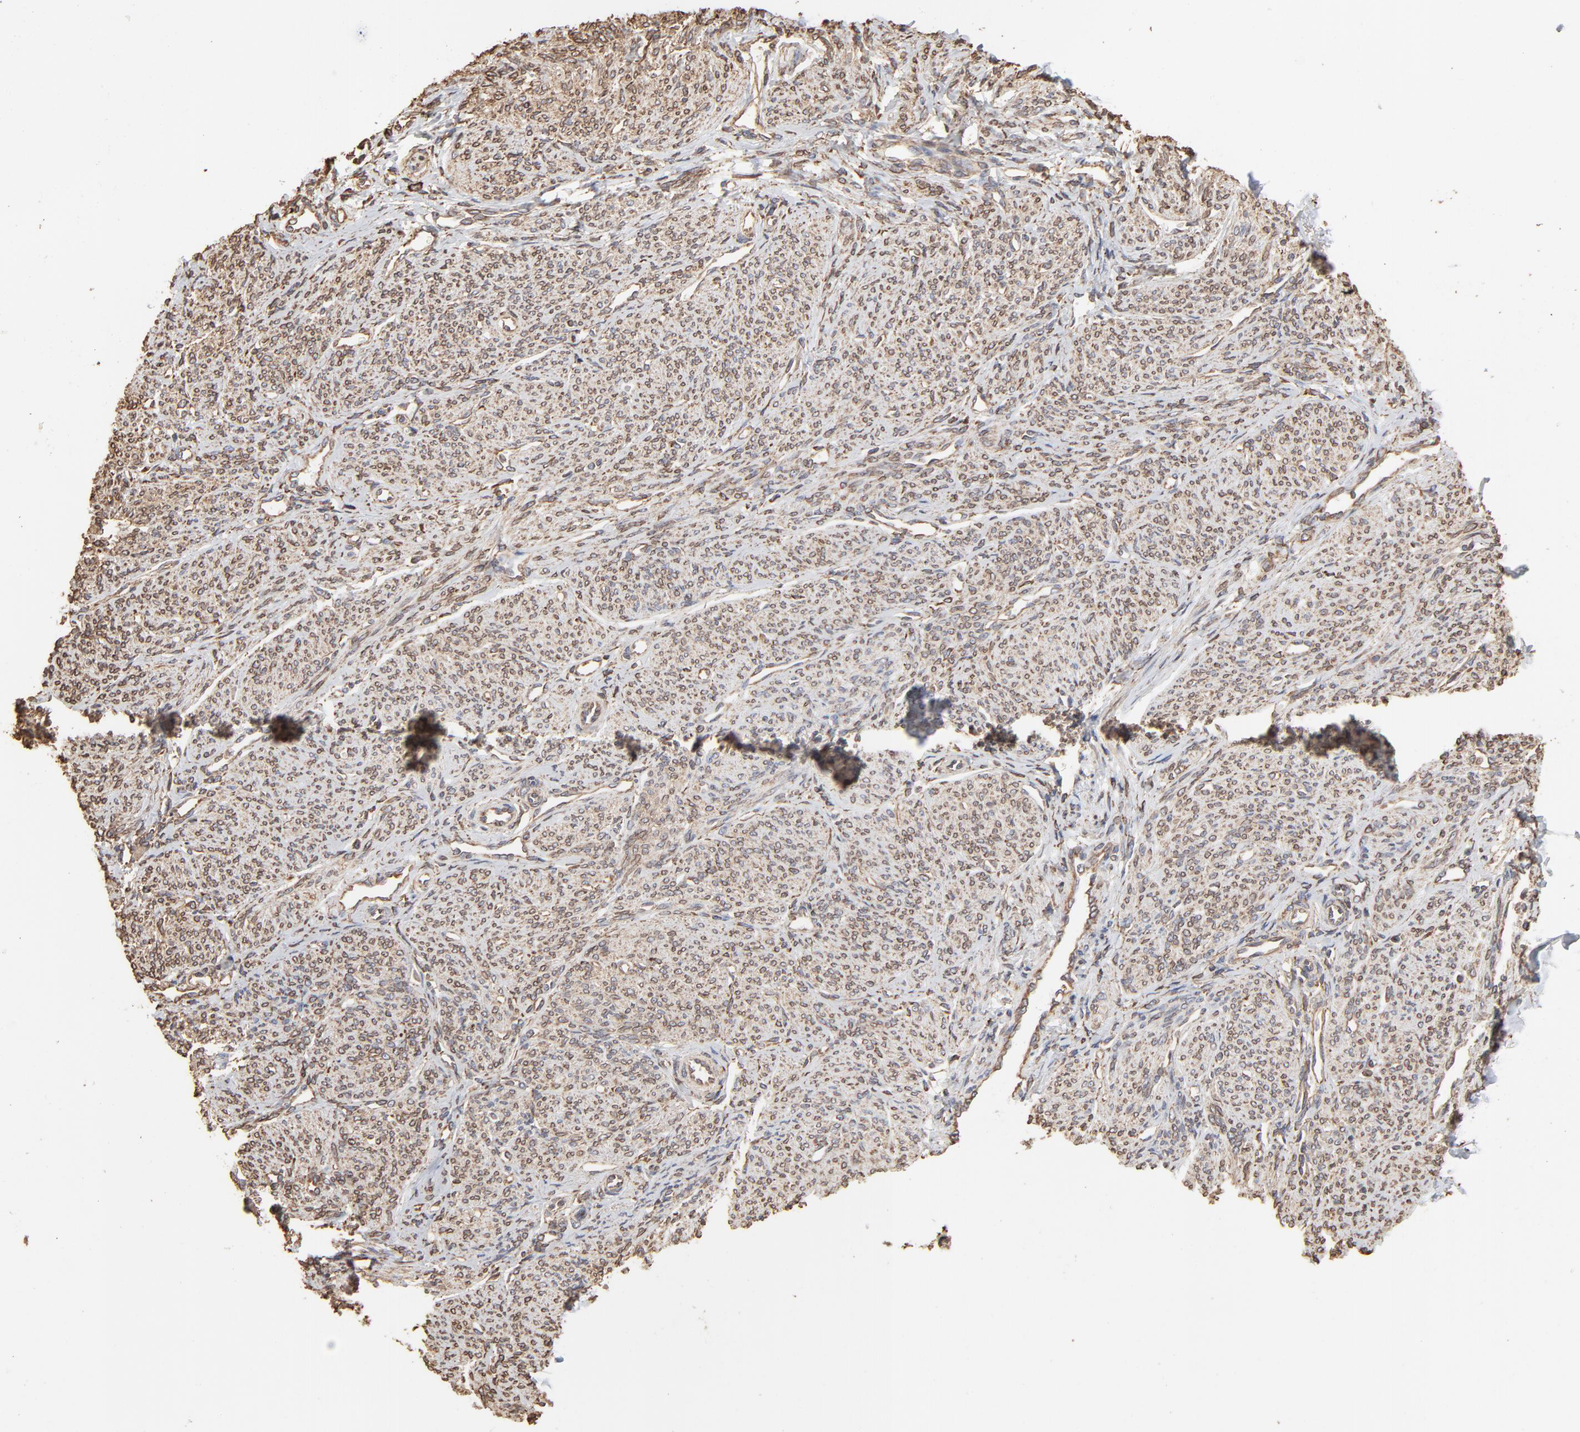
{"staining": {"intensity": "negative", "quantity": "none", "location": "none"}, "tissue": "smooth muscle", "cell_type": "Smooth muscle cells", "image_type": "normal", "snomed": [{"axis": "morphology", "description": "Normal tissue, NOS"}, {"axis": "topography", "description": "Smooth muscle"}], "caption": "Immunohistochemical staining of unremarkable human smooth muscle exhibits no significant positivity in smooth muscle cells. (Immunohistochemistry, brightfield microscopy, high magnification).", "gene": "PDIA3", "patient": {"sex": "female", "age": 65}}